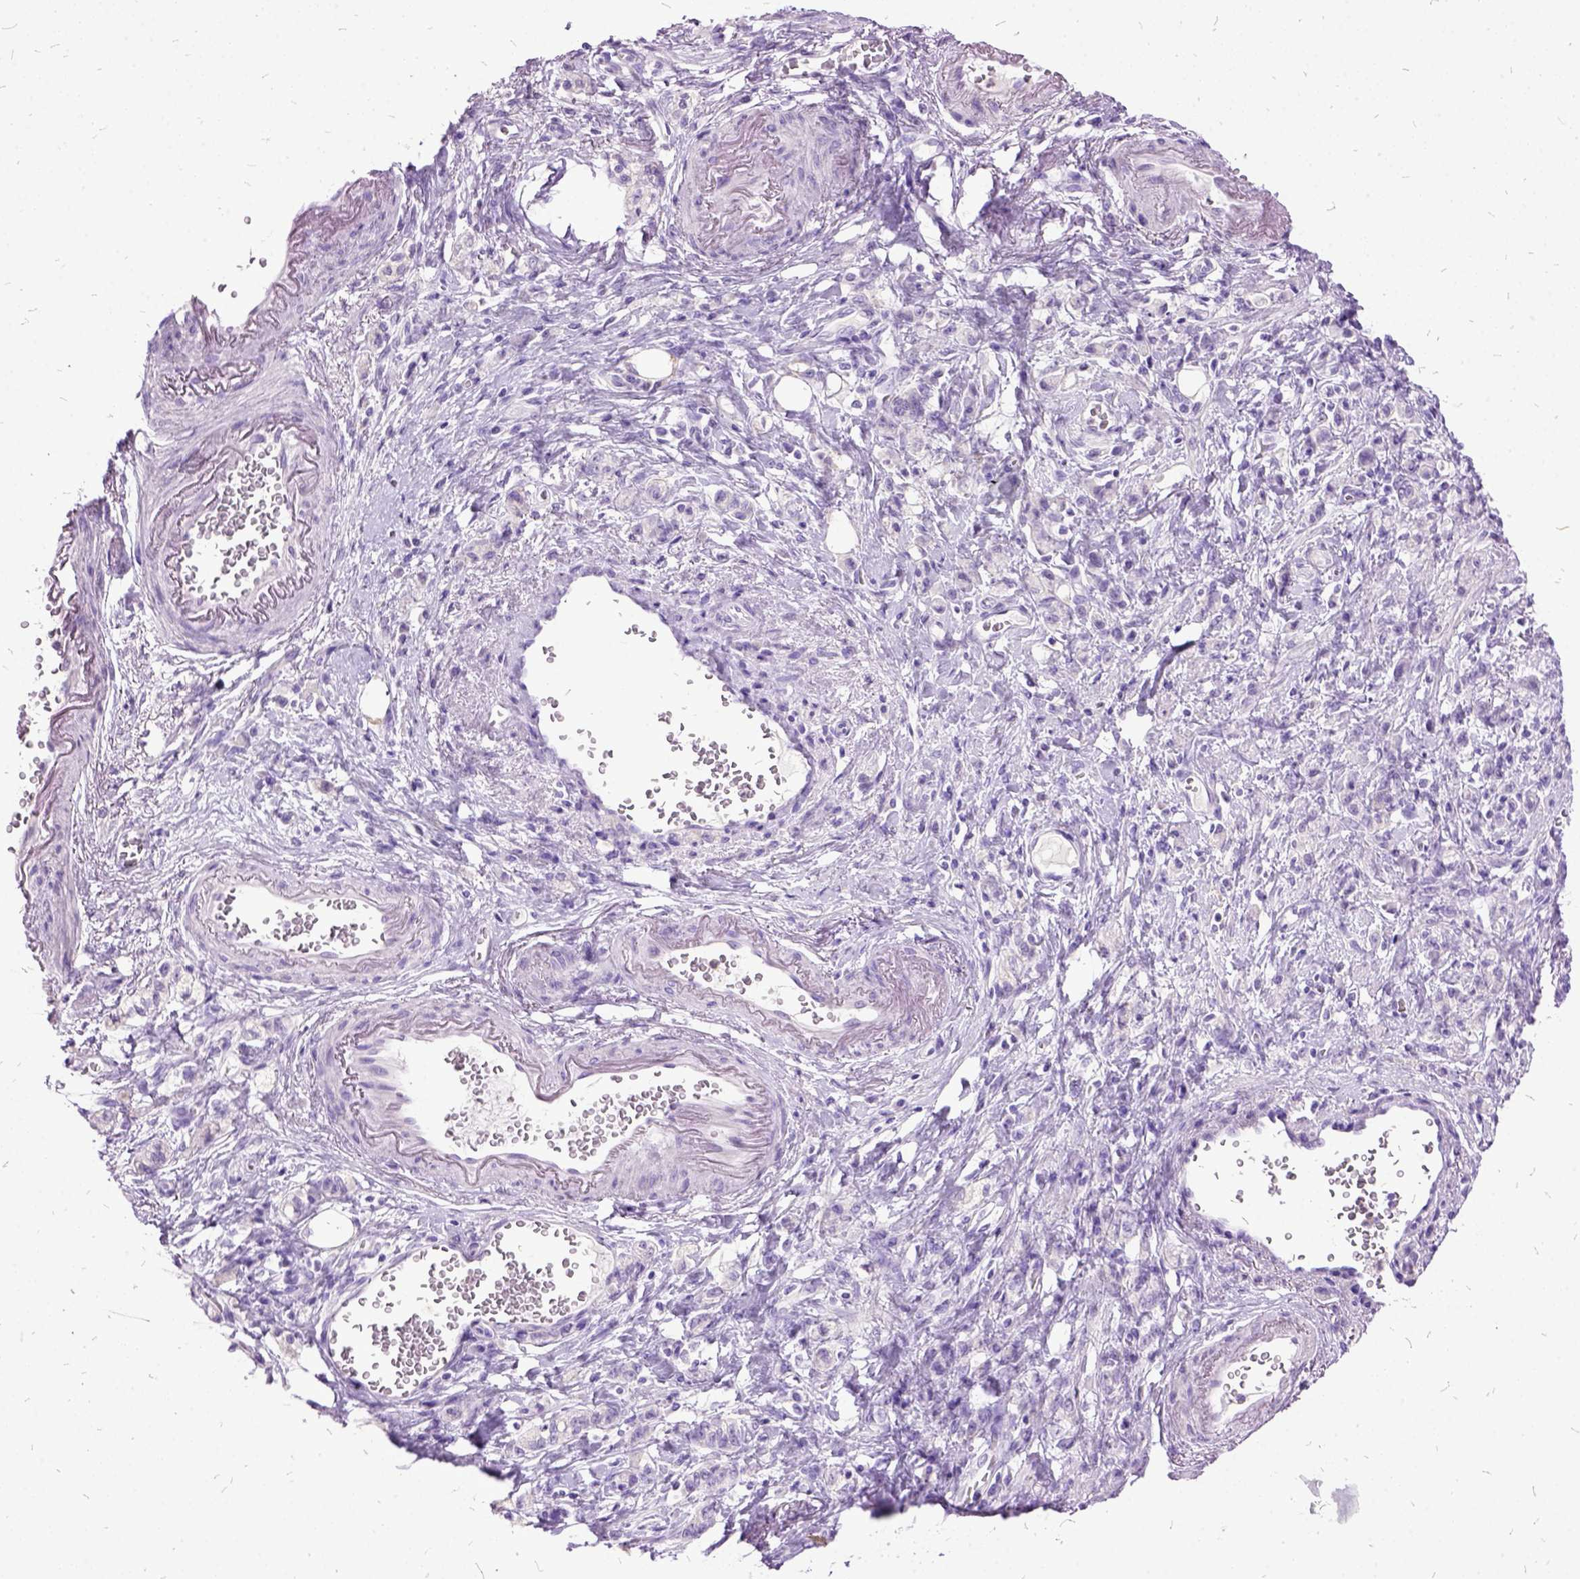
{"staining": {"intensity": "negative", "quantity": "none", "location": "none"}, "tissue": "stomach cancer", "cell_type": "Tumor cells", "image_type": "cancer", "snomed": [{"axis": "morphology", "description": "Adenocarcinoma, NOS"}, {"axis": "topography", "description": "Stomach"}], "caption": "A photomicrograph of human stomach adenocarcinoma is negative for staining in tumor cells. (Brightfield microscopy of DAB IHC at high magnification).", "gene": "MME", "patient": {"sex": "male", "age": 77}}